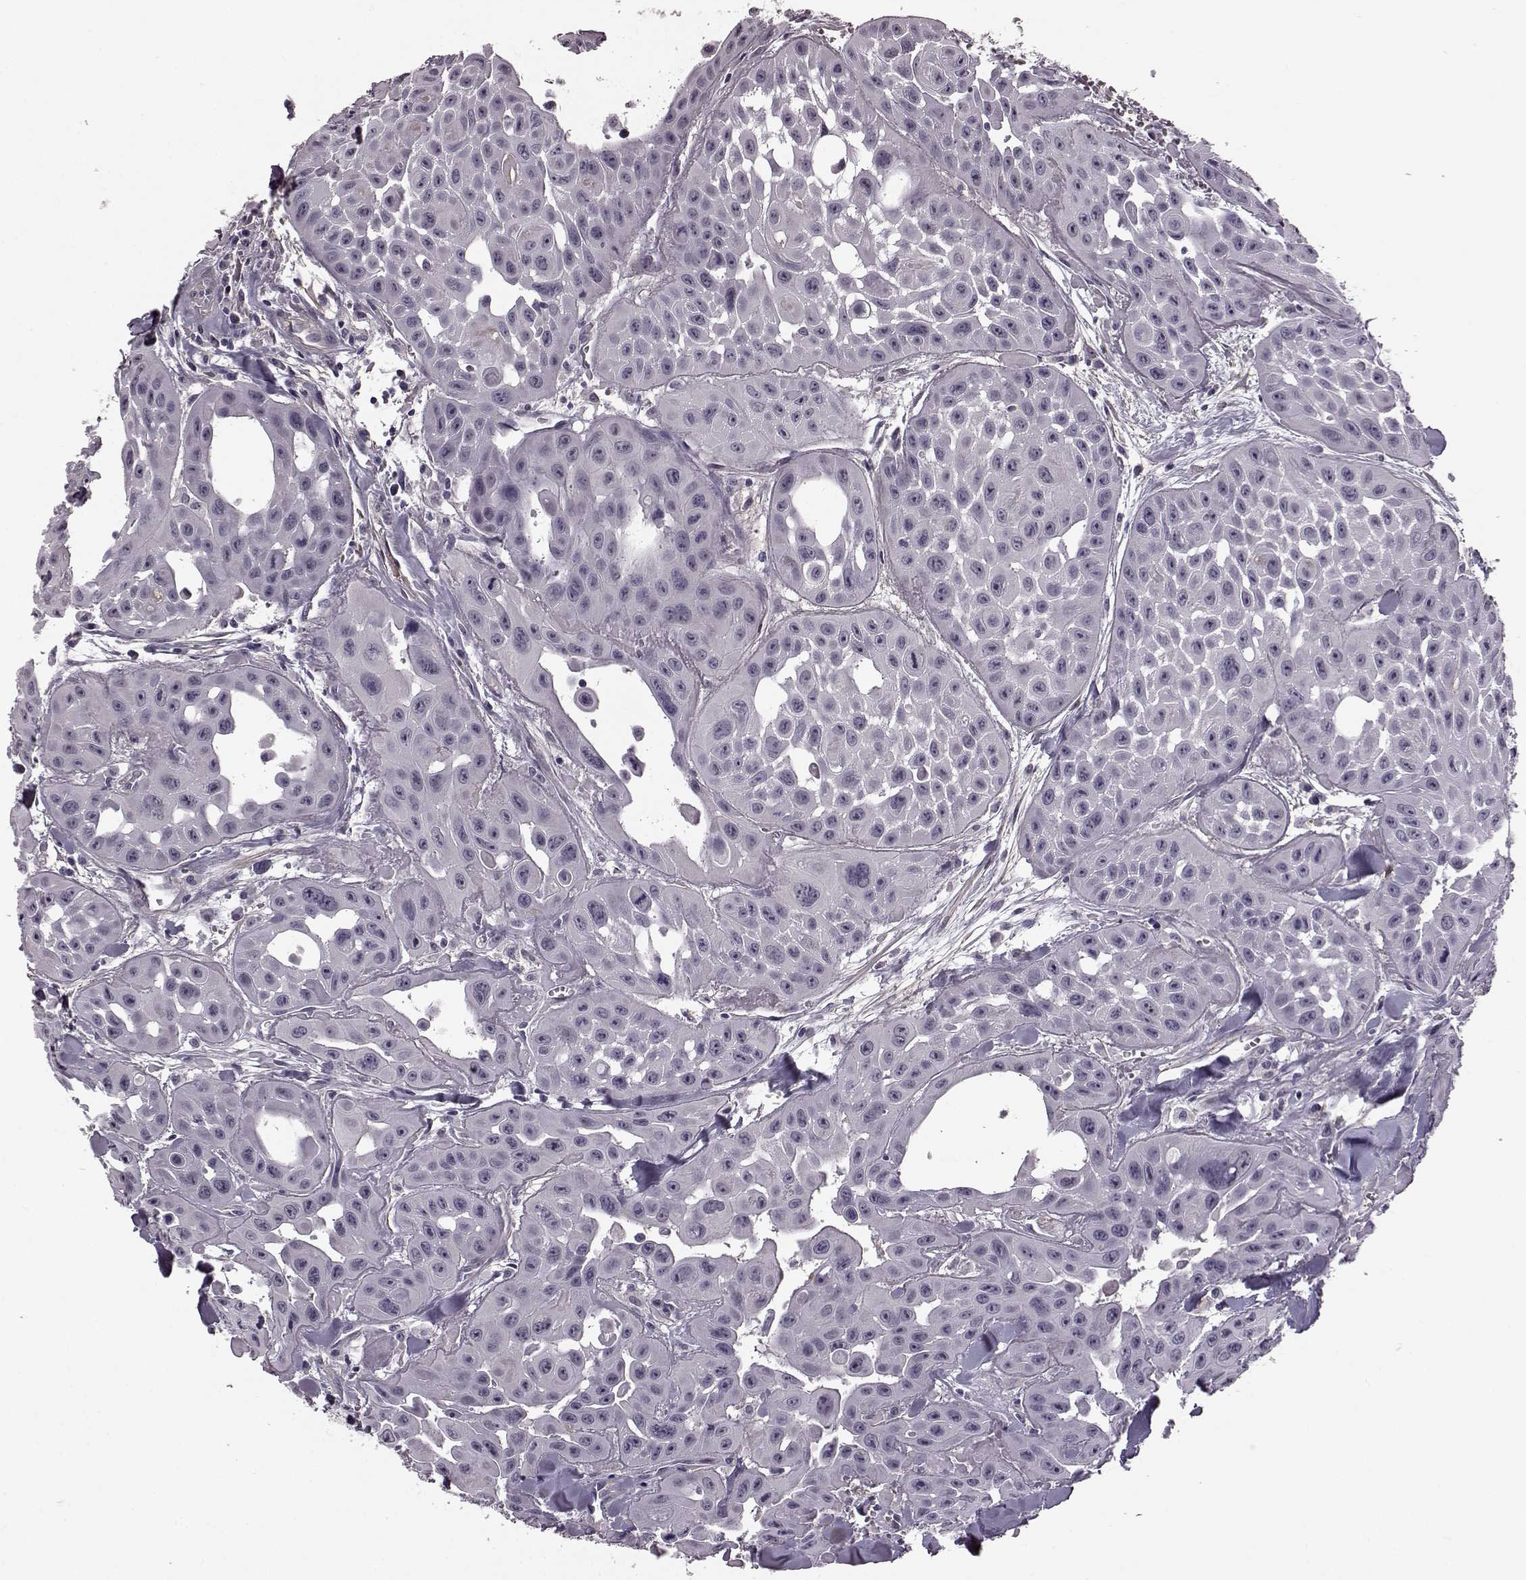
{"staining": {"intensity": "negative", "quantity": "none", "location": "none"}, "tissue": "head and neck cancer", "cell_type": "Tumor cells", "image_type": "cancer", "snomed": [{"axis": "morphology", "description": "Adenocarcinoma, NOS"}, {"axis": "topography", "description": "Head-Neck"}], "caption": "IHC of head and neck adenocarcinoma shows no positivity in tumor cells. (DAB IHC with hematoxylin counter stain).", "gene": "SLCO3A1", "patient": {"sex": "male", "age": 73}}